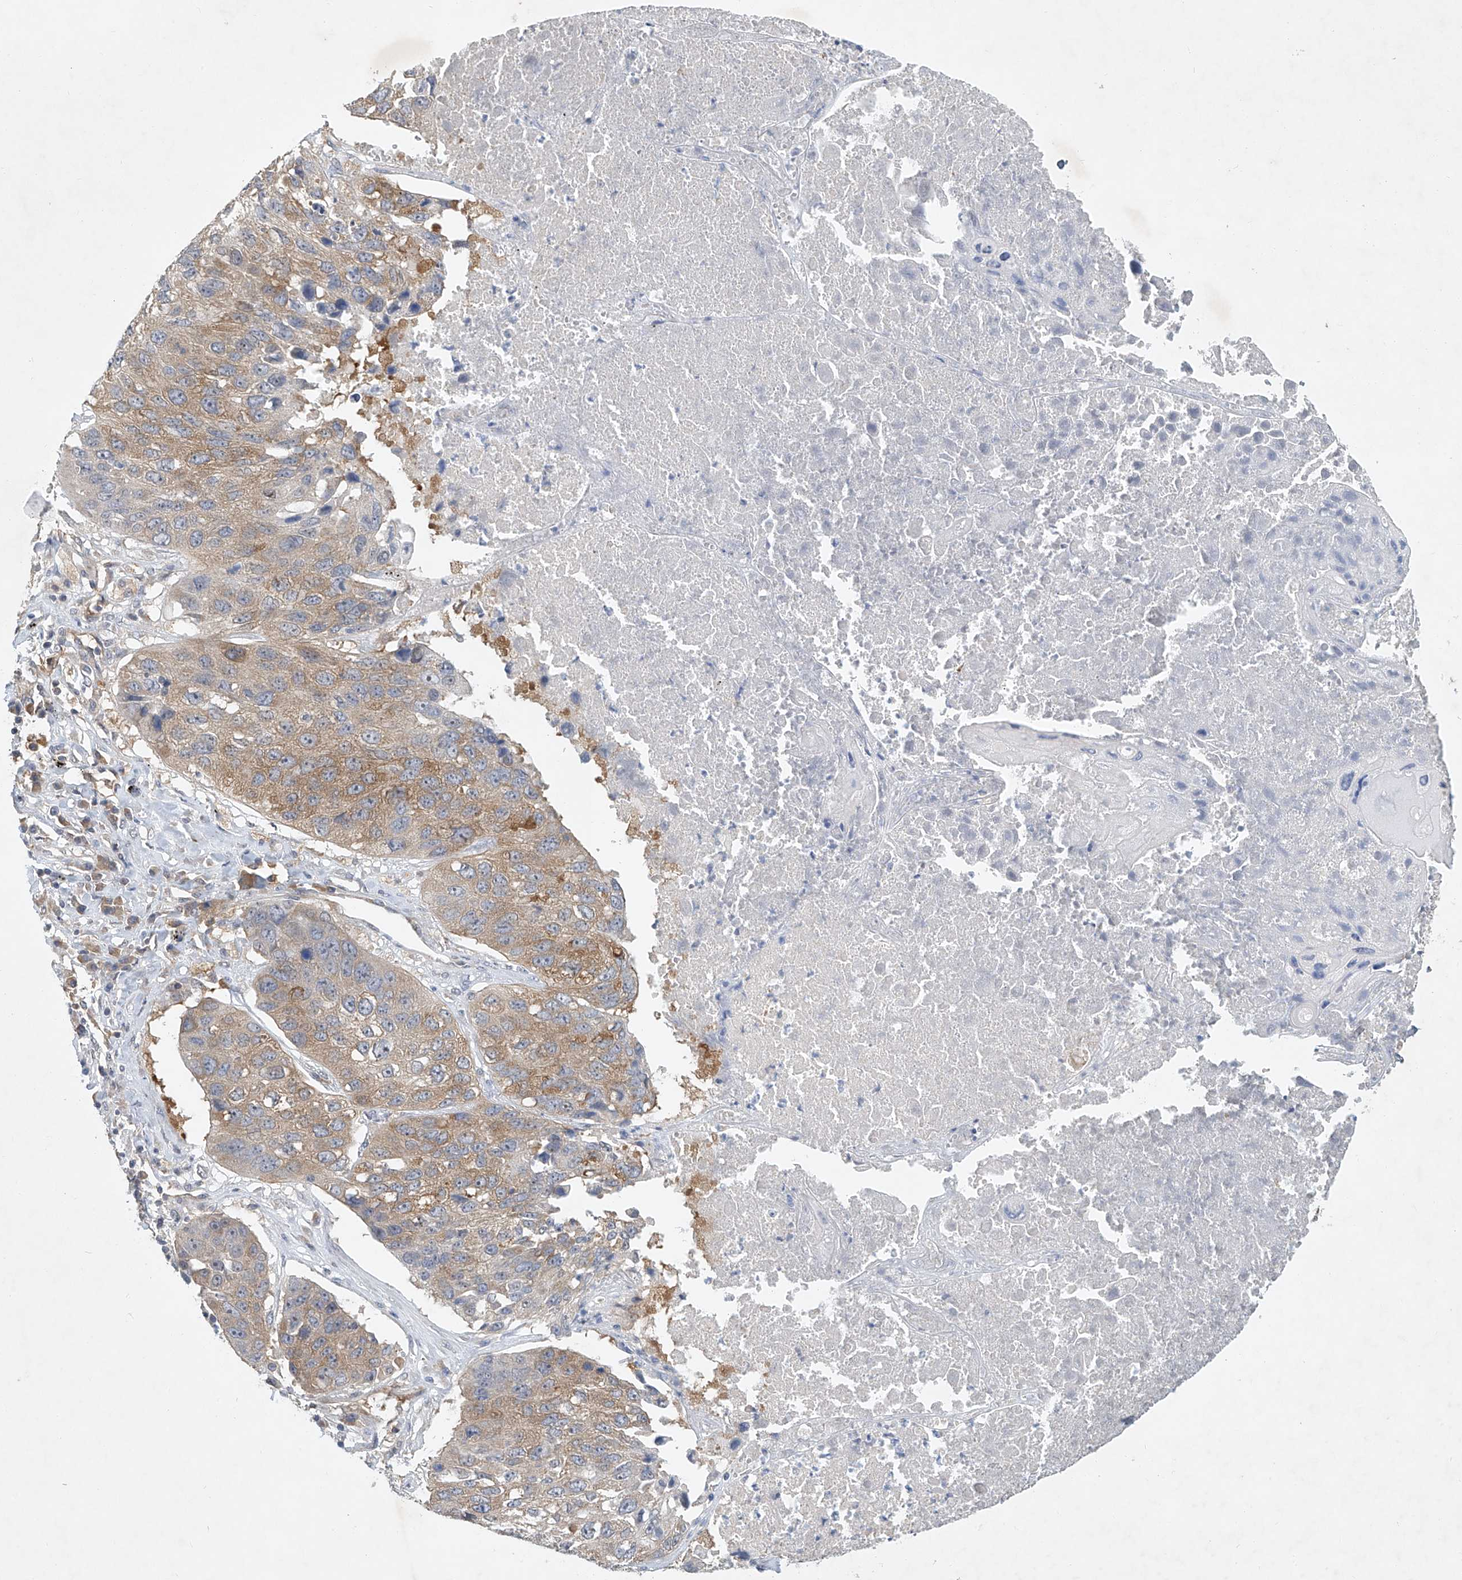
{"staining": {"intensity": "moderate", "quantity": "25%-75%", "location": "cytoplasmic/membranous"}, "tissue": "lung cancer", "cell_type": "Tumor cells", "image_type": "cancer", "snomed": [{"axis": "morphology", "description": "Squamous cell carcinoma, NOS"}, {"axis": "topography", "description": "Lung"}], "caption": "An immunohistochemistry photomicrograph of neoplastic tissue is shown. Protein staining in brown labels moderate cytoplasmic/membranous positivity in lung cancer (squamous cell carcinoma) within tumor cells. The staining was performed using DAB, with brown indicating positive protein expression. Nuclei are stained blue with hematoxylin.", "gene": "CARMIL1", "patient": {"sex": "male", "age": 61}}